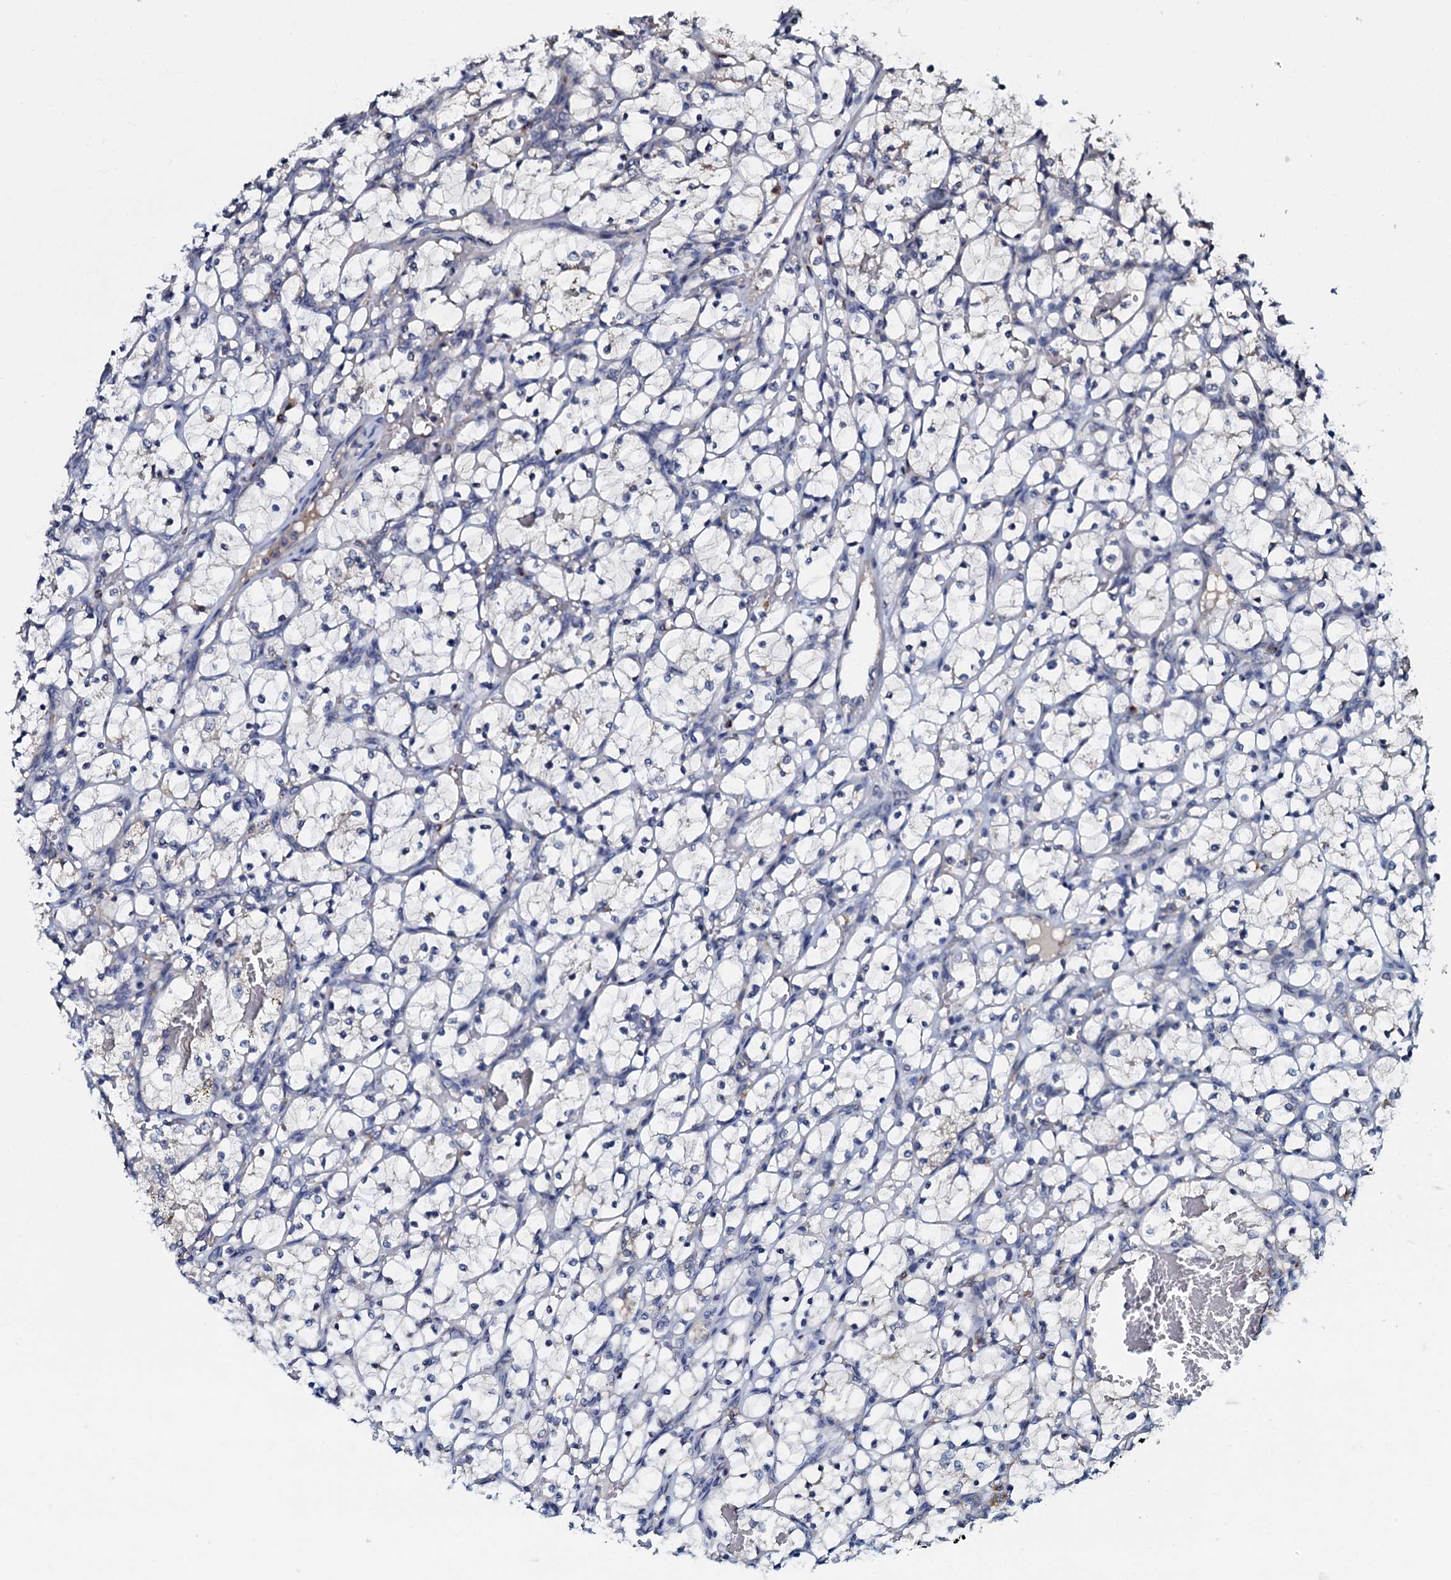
{"staining": {"intensity": "negative", "quantity": "none", "location": "none"}, "tissue": "renal cancer", "cell_type": "Tumor cells", "image_type": "cancer", "snomed": [{"axis": "morphology", "description": "Adenocarcinoma, NOS"}, {"axis": "topography", "description": "Kidney"}], "caption": "Protein analysis of renal adenocarcinoma reveals no significant expression in tumor cells.", "gene": "CPNE2", "patient": {"sex": "female", "age": 69}}